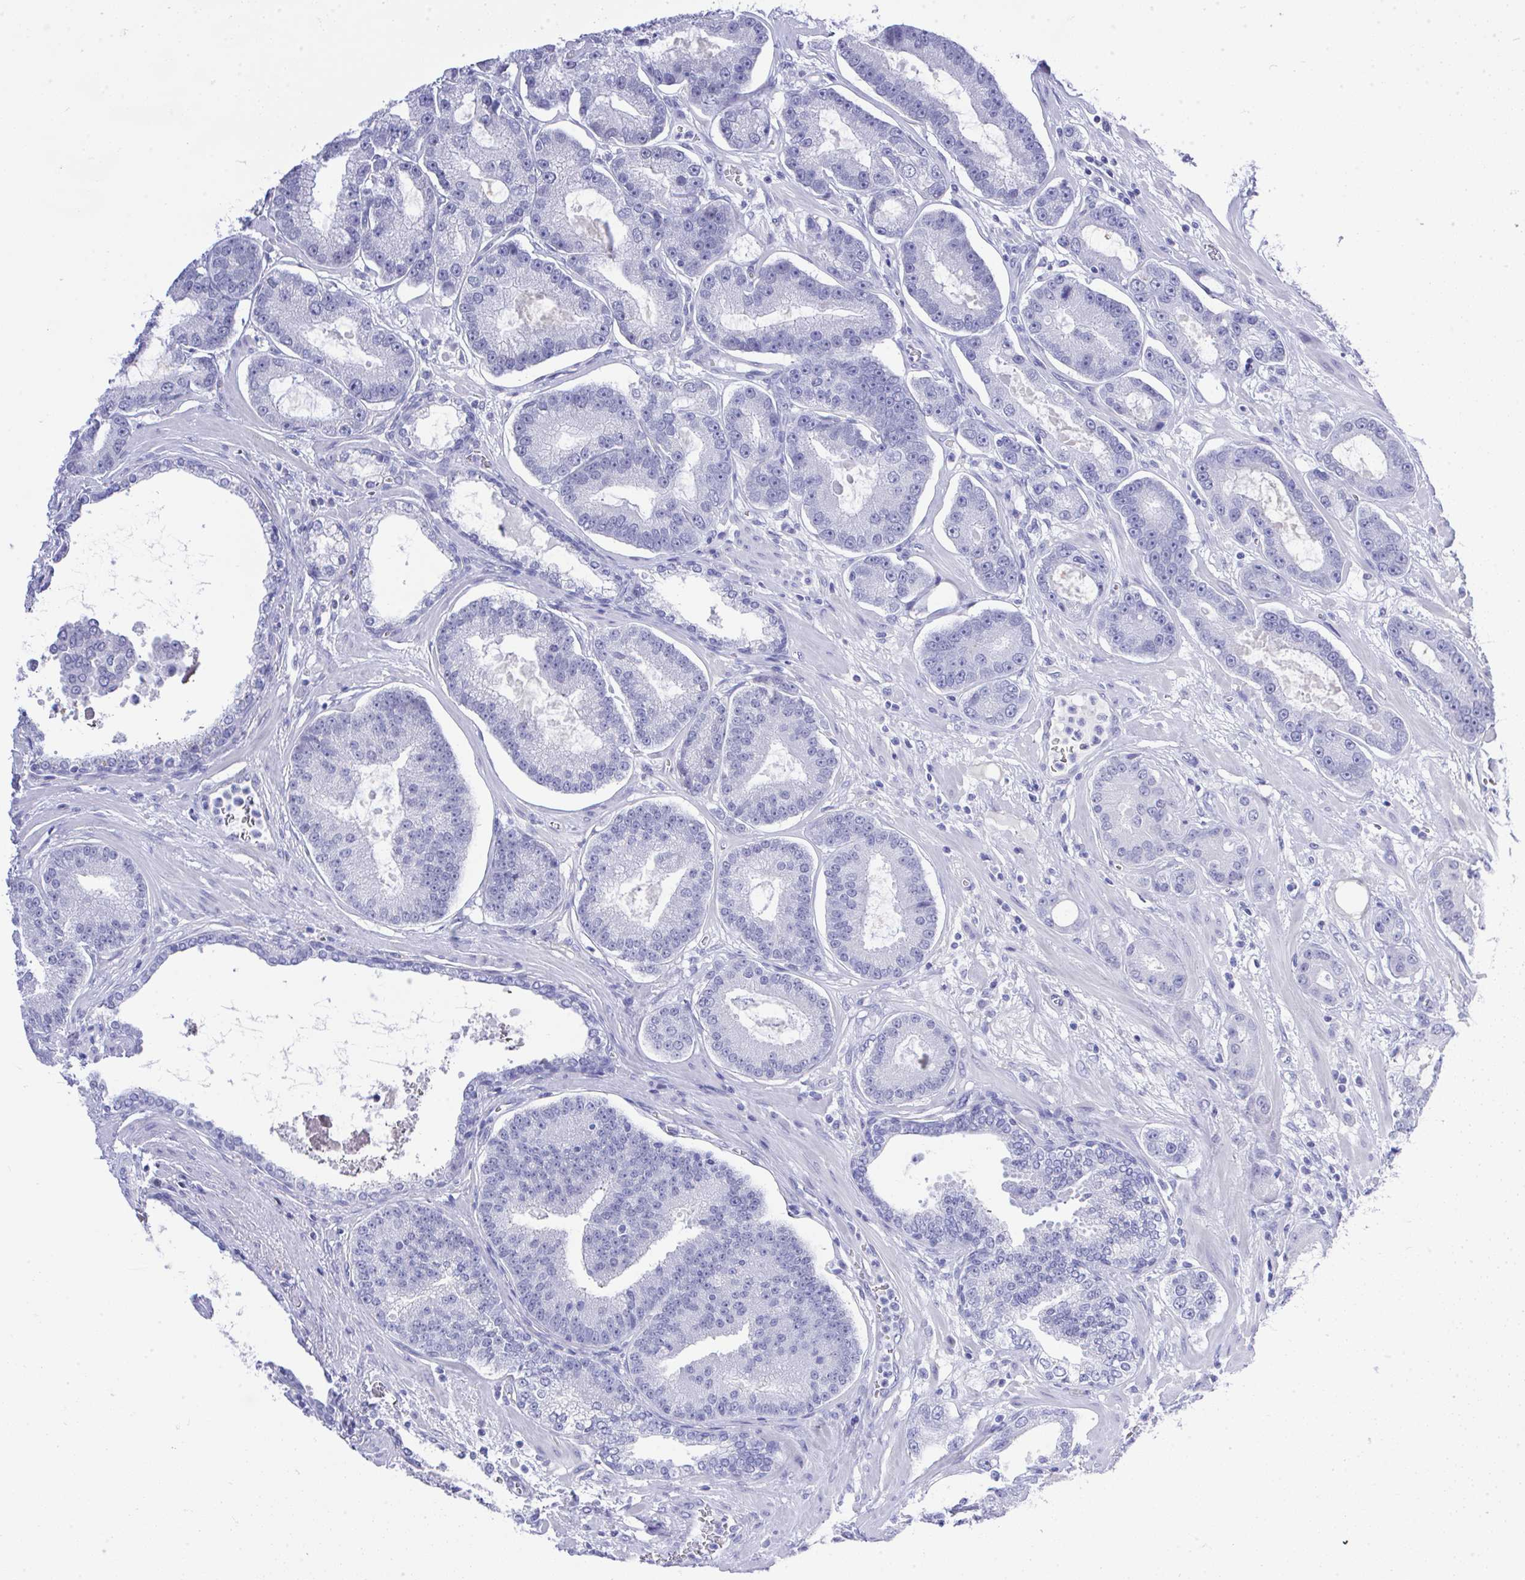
{"staining": {"intensity": "negative", "quantity": "none", "location": "none"}, "tissue": "prostate cancer", "cell_type": "Tumor cells", "image_type": "cancer", "snomed": [{"axis": "morphology", "description": "Adenocarcinoma, High grade"}, {"axis": "topography", "description": "Prostate"}], "caption": "DAB immunohistochemical staining of human prostate adenocarcinoma (high-grade) displays no significant staining in tumor cells.", "gene": "MS4A12", "patient": {"sex": "male", "age": 65}}